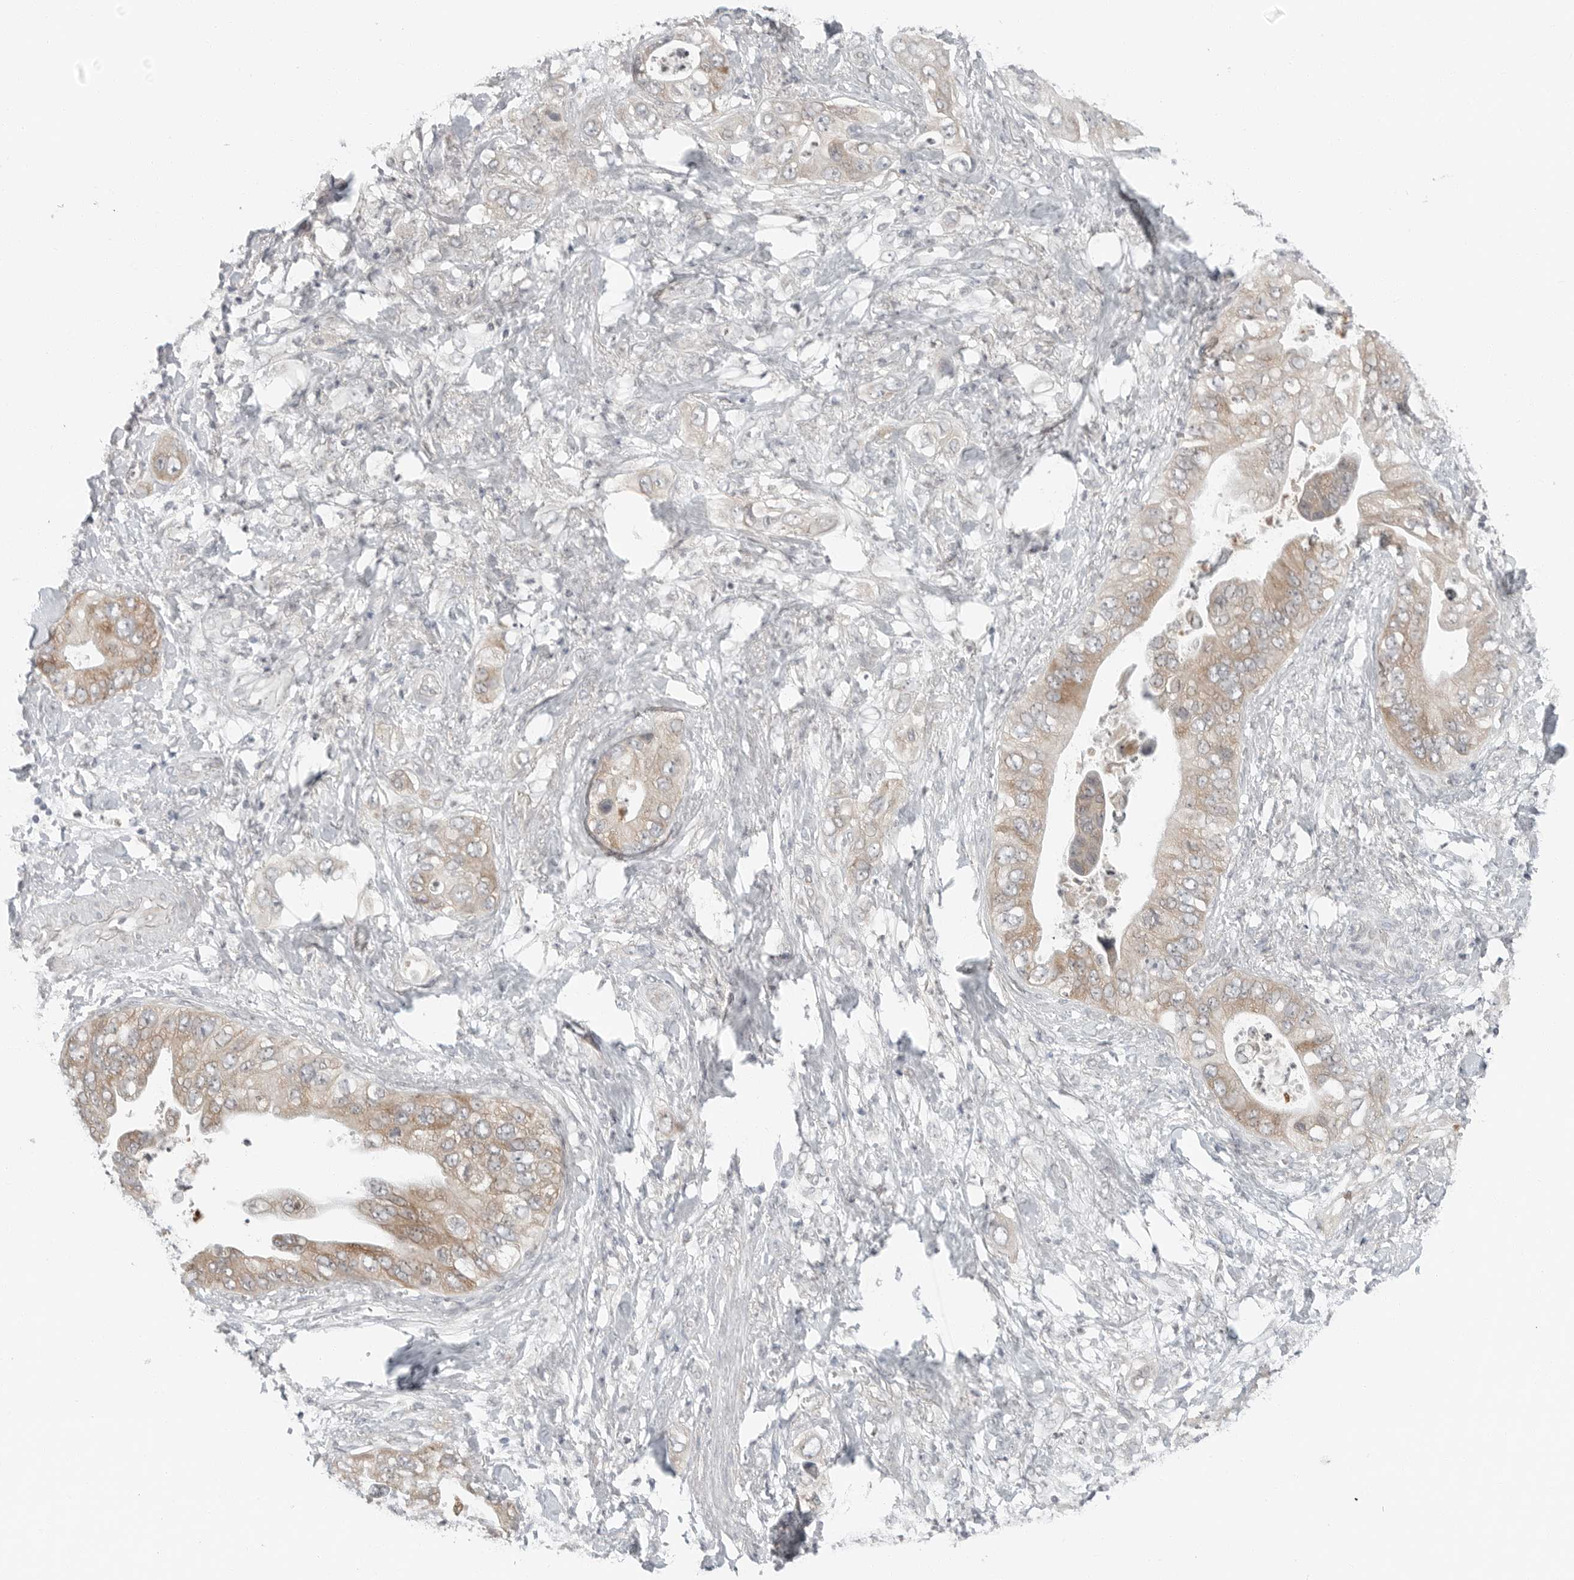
{"staining": {"intensity": "weak", "quantity": ">75%", "location": "cytoplasmic/membranous"}, "tissue": "pancreatic cancer", "cell_type": "Tumor cells", "image_type": "cancer", "snomed": [{"axis": "morphology", "description": "Adenocarcinoma, NOS"}, {"axis": "topography", "description": "Pancreas"}], "caption": "IHC histopathology image of neoplastic tissue: pancreatic cancer stained using immunohistochemistry (IHC) displays low levels of weak protein expression localized specifically in the cytoplasmic/membranous of tumor cells, appearing as a cytoplasmic/membranous brown color.", "gene": "FCRLB", "patient": {"sex": "female", "age": 78}}